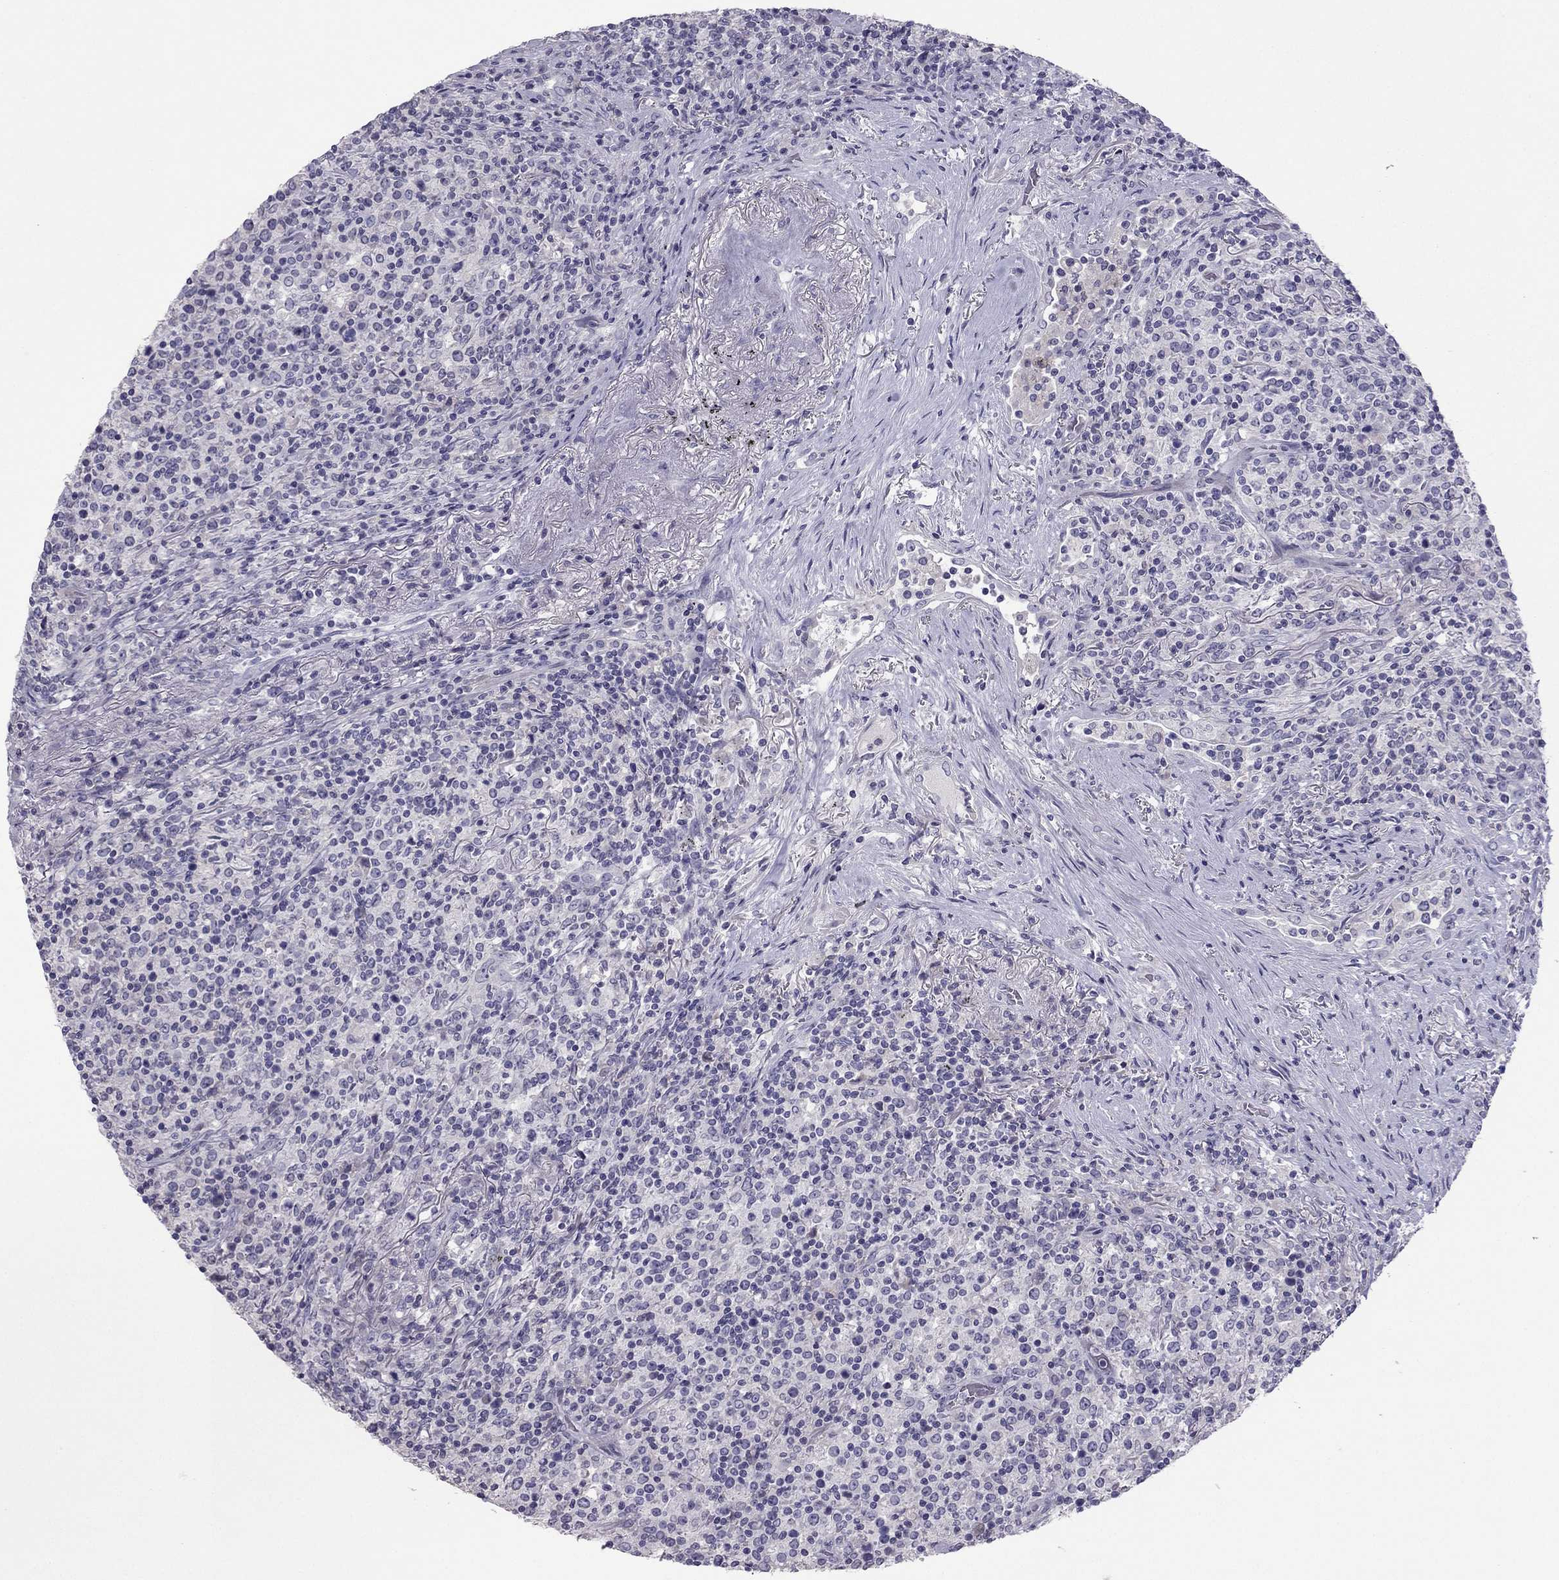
{"staining": {"intensity": "negative", "quantity": "none", "location": "none"}, "tissue": "lymphoma", "cell_type": "Tumor cells", "image_type": "cancer", "snomed": [{"axis": "morphology", "description": "Malignant lymphoma, non-Hodgkin's type, High grade"}, {"axis": "topography", "description": "Lung"}], "caption": "IHC photomicrograph of neoplastic tissue: lymphoma stained with DAB (3,3'-diaminobenzidine) shows no significant protein staining in tumor cells. (IHC, brightfield microscopy, high magnification).", "gene": "RGS8", "patient": {"sex": "male", "age": 79}}